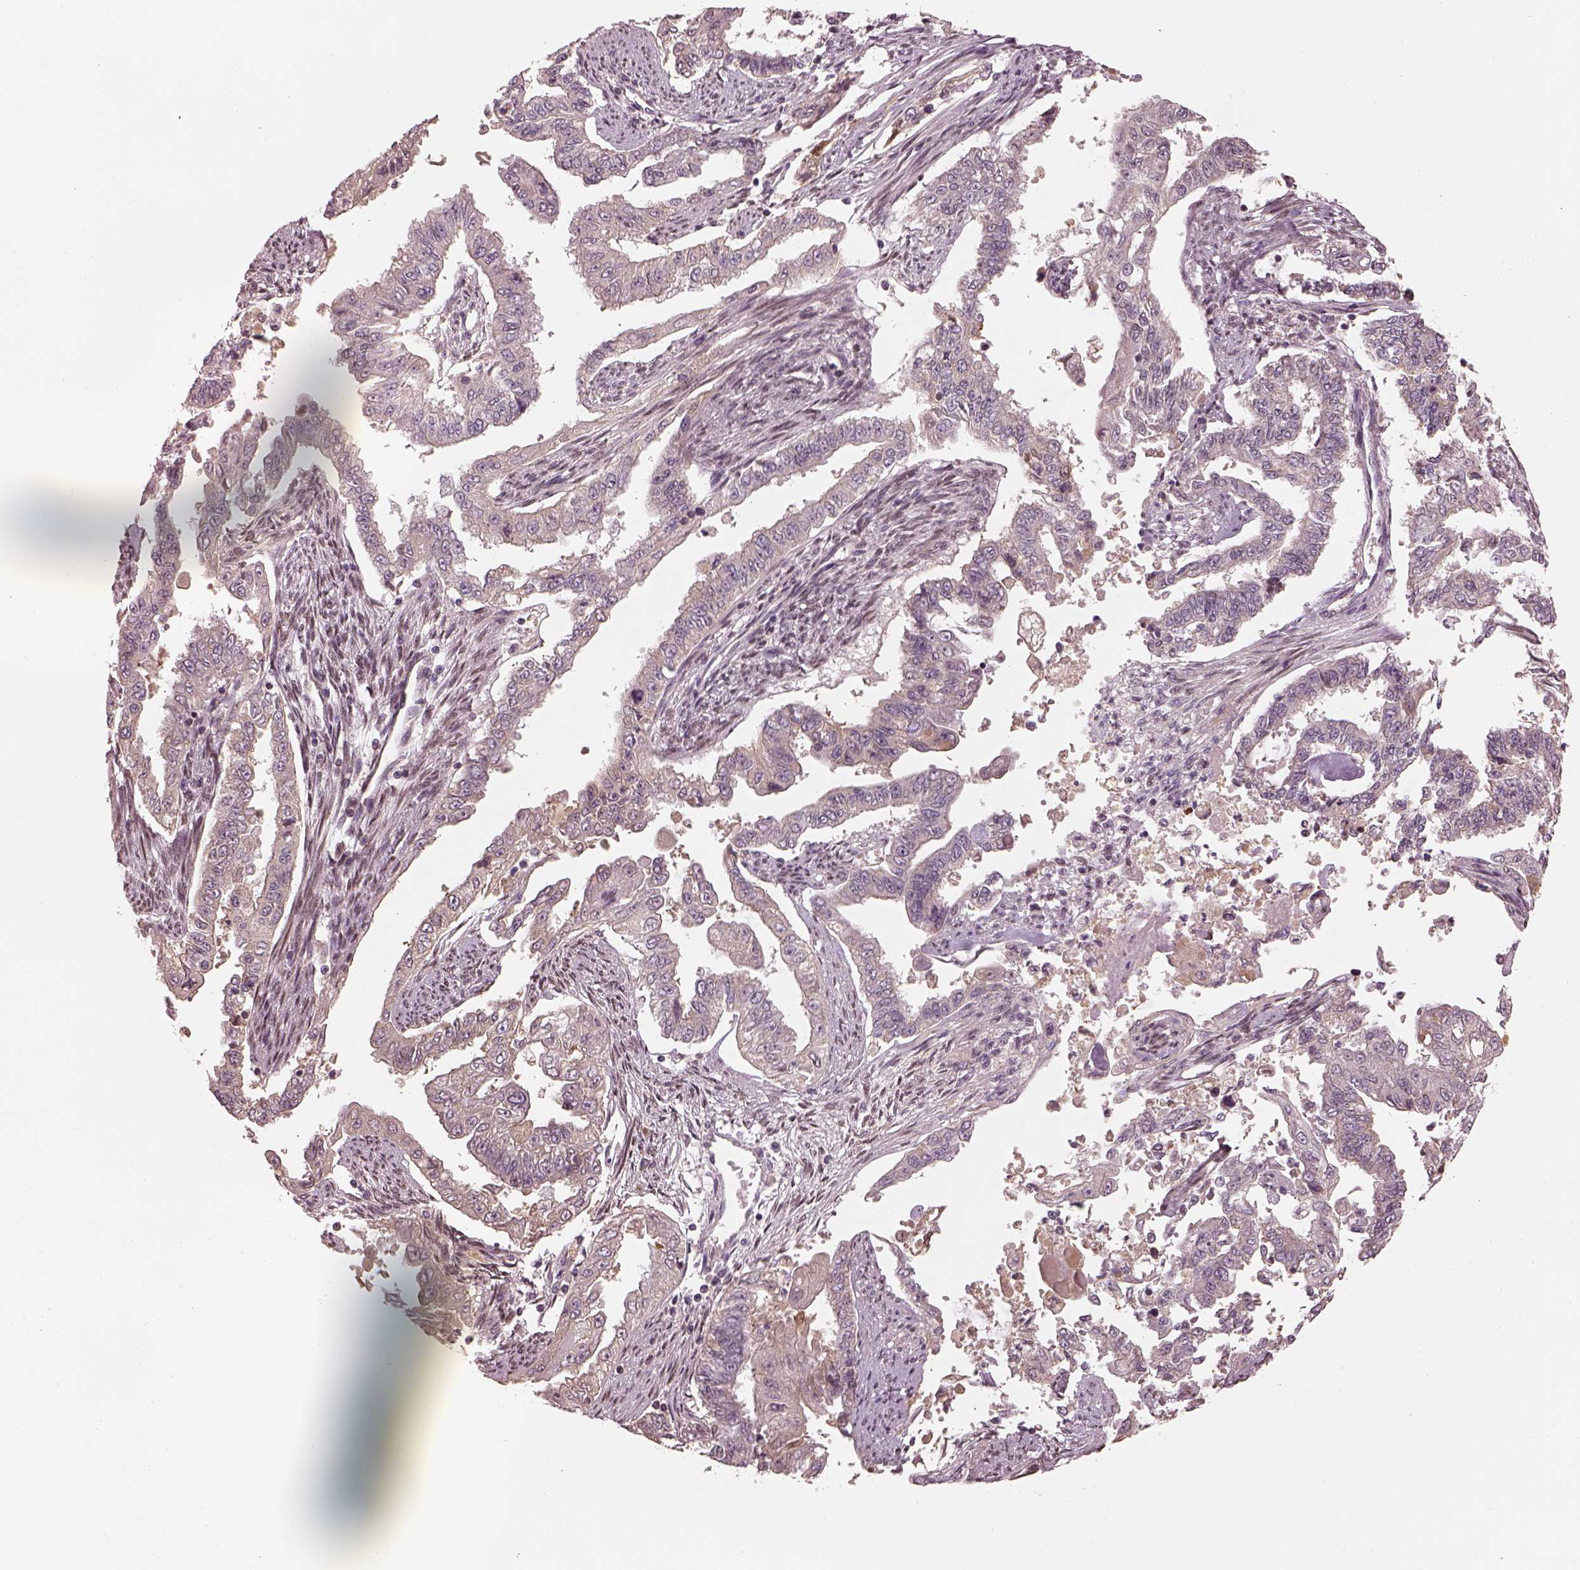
{"staining": {"intensity": "weak", "quantity": "<25%", "location": "cytoplasmic/membranous"}, "tissue": "endometrial cancer", "cell_type": "Tumor cells", "image_type": "cancer", "snomed": [{"axis": "morphology", "description": "Adenocarcinoma, NOS"}, {"axis": "topography", "description": "Uterus"}], "caption": "Immunohistochemical staining of endometrial cancer displays no significant staining in tumor cells.", "gene": "TLX3", "patient": {"sex": "female", "age": 59}}